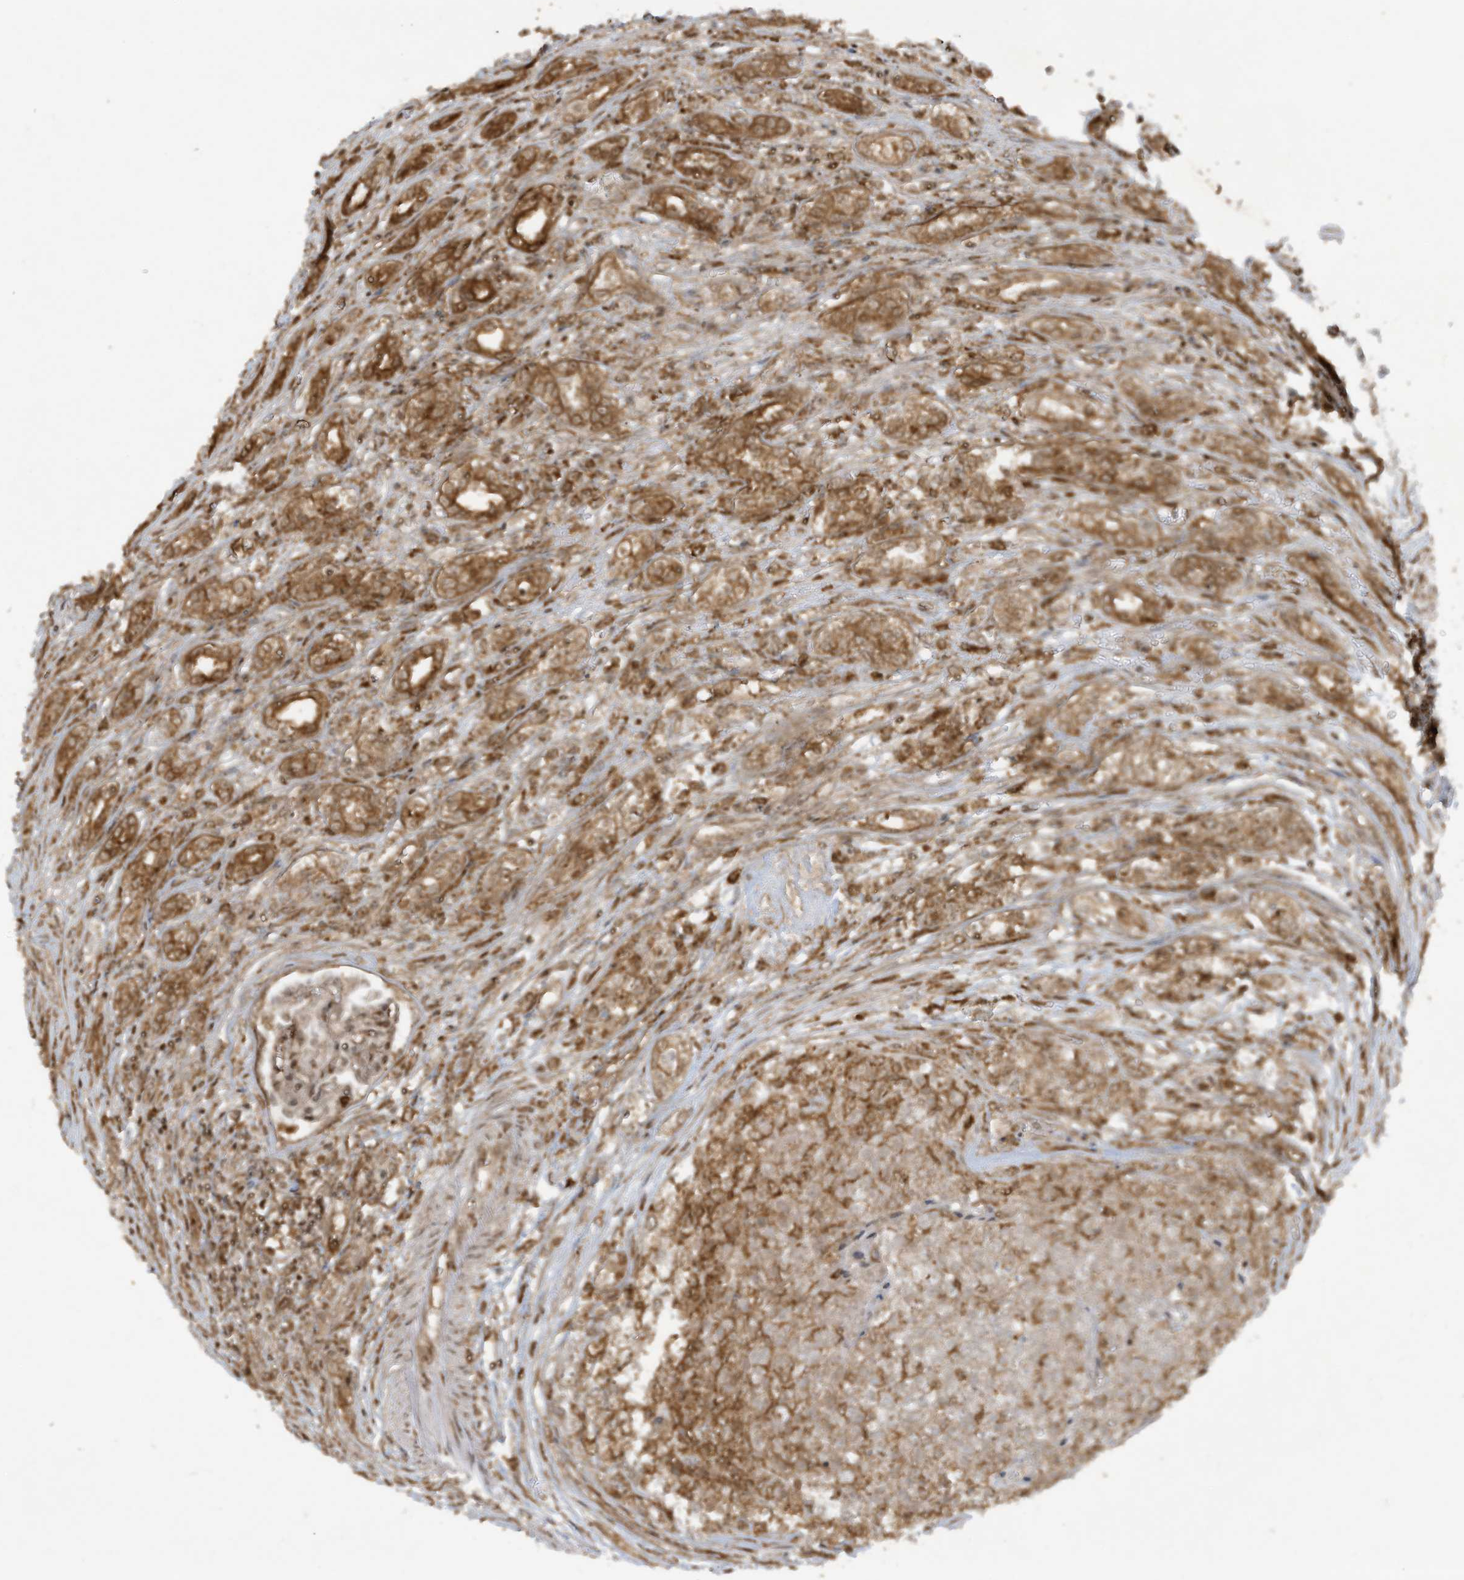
{"staining": {"intensity": "weak", "quantity": ">75%", "location": "cytoplasmic/membranous"}, "tissue": "renal cancer", "cell_type": "Tumor cells", "image_type": "cancer", "snomed": [{"axis": "morphology", "description": "Adenocarcinoma, NOS"}, {"axis": "topography", "description": "Kidney"}], "caption": "Protein staining exhibits weak cytoplasmic/membranous staining in approximately >75% of tumor cells in renal adenocarcinoma.", "gene": "CERT1", "patient": {"sex": "female", "age": 54}}